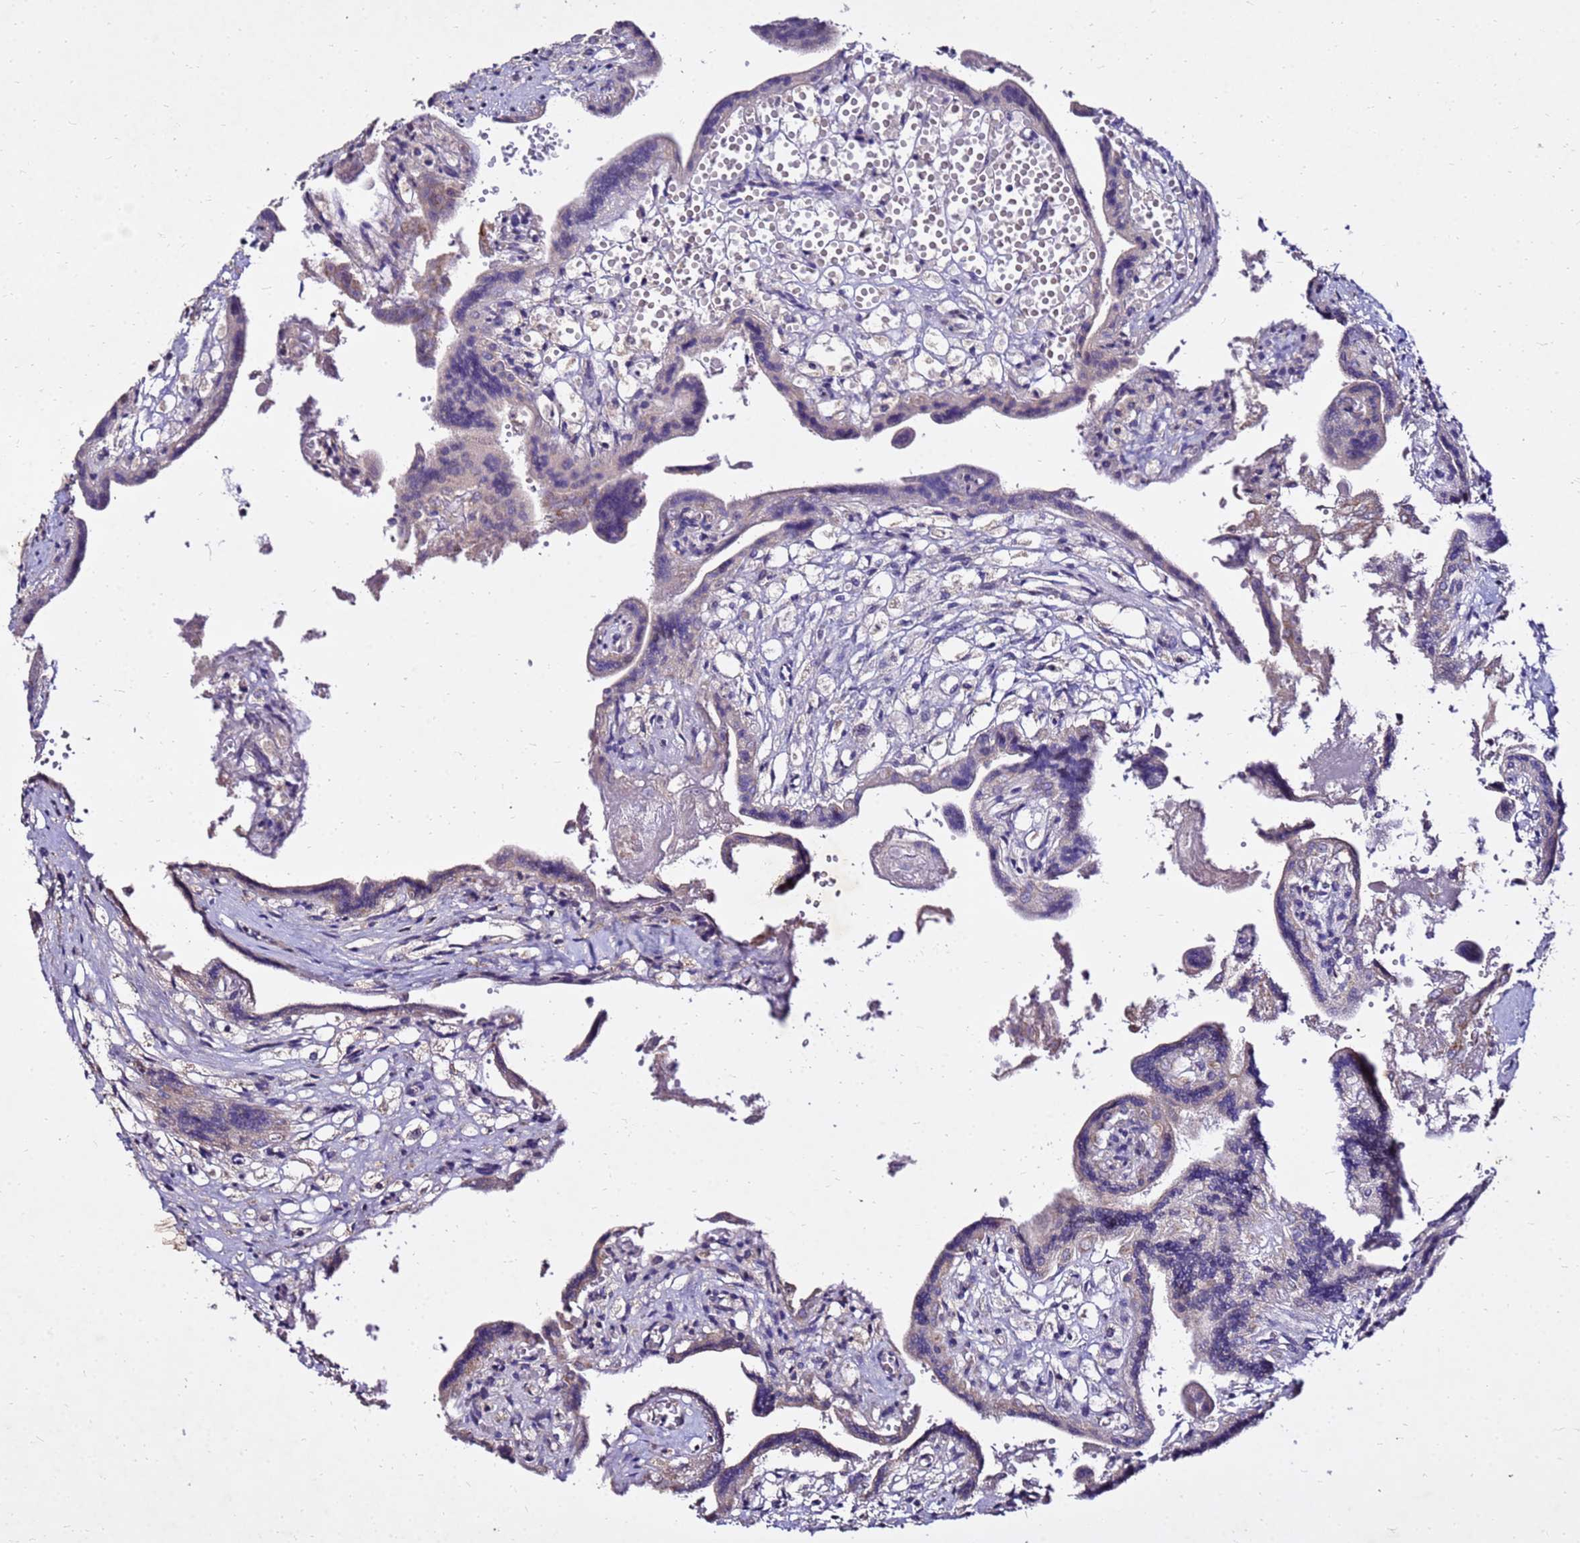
{"staining": {"intensity": "weak", "quantity": "25%-75%", "location": "cytoplasmic/membranous"}, "tissue": "placenta", "cell_type": "Trophoblastic cells", "image_type": "normal", "snomed": [{"axis": "morphology", "description": "Normal tissue, NOS"}, {"axis": "topography", "description": "Placenta"}], "caption": "Human placenta stained for a protein (brown) shows weak cytoplasmic/membranous positive positivity in about 25%-75% of trophoblastic cells.", "gene": "COX14", "patient": {"sex": "female", "age": 37}}